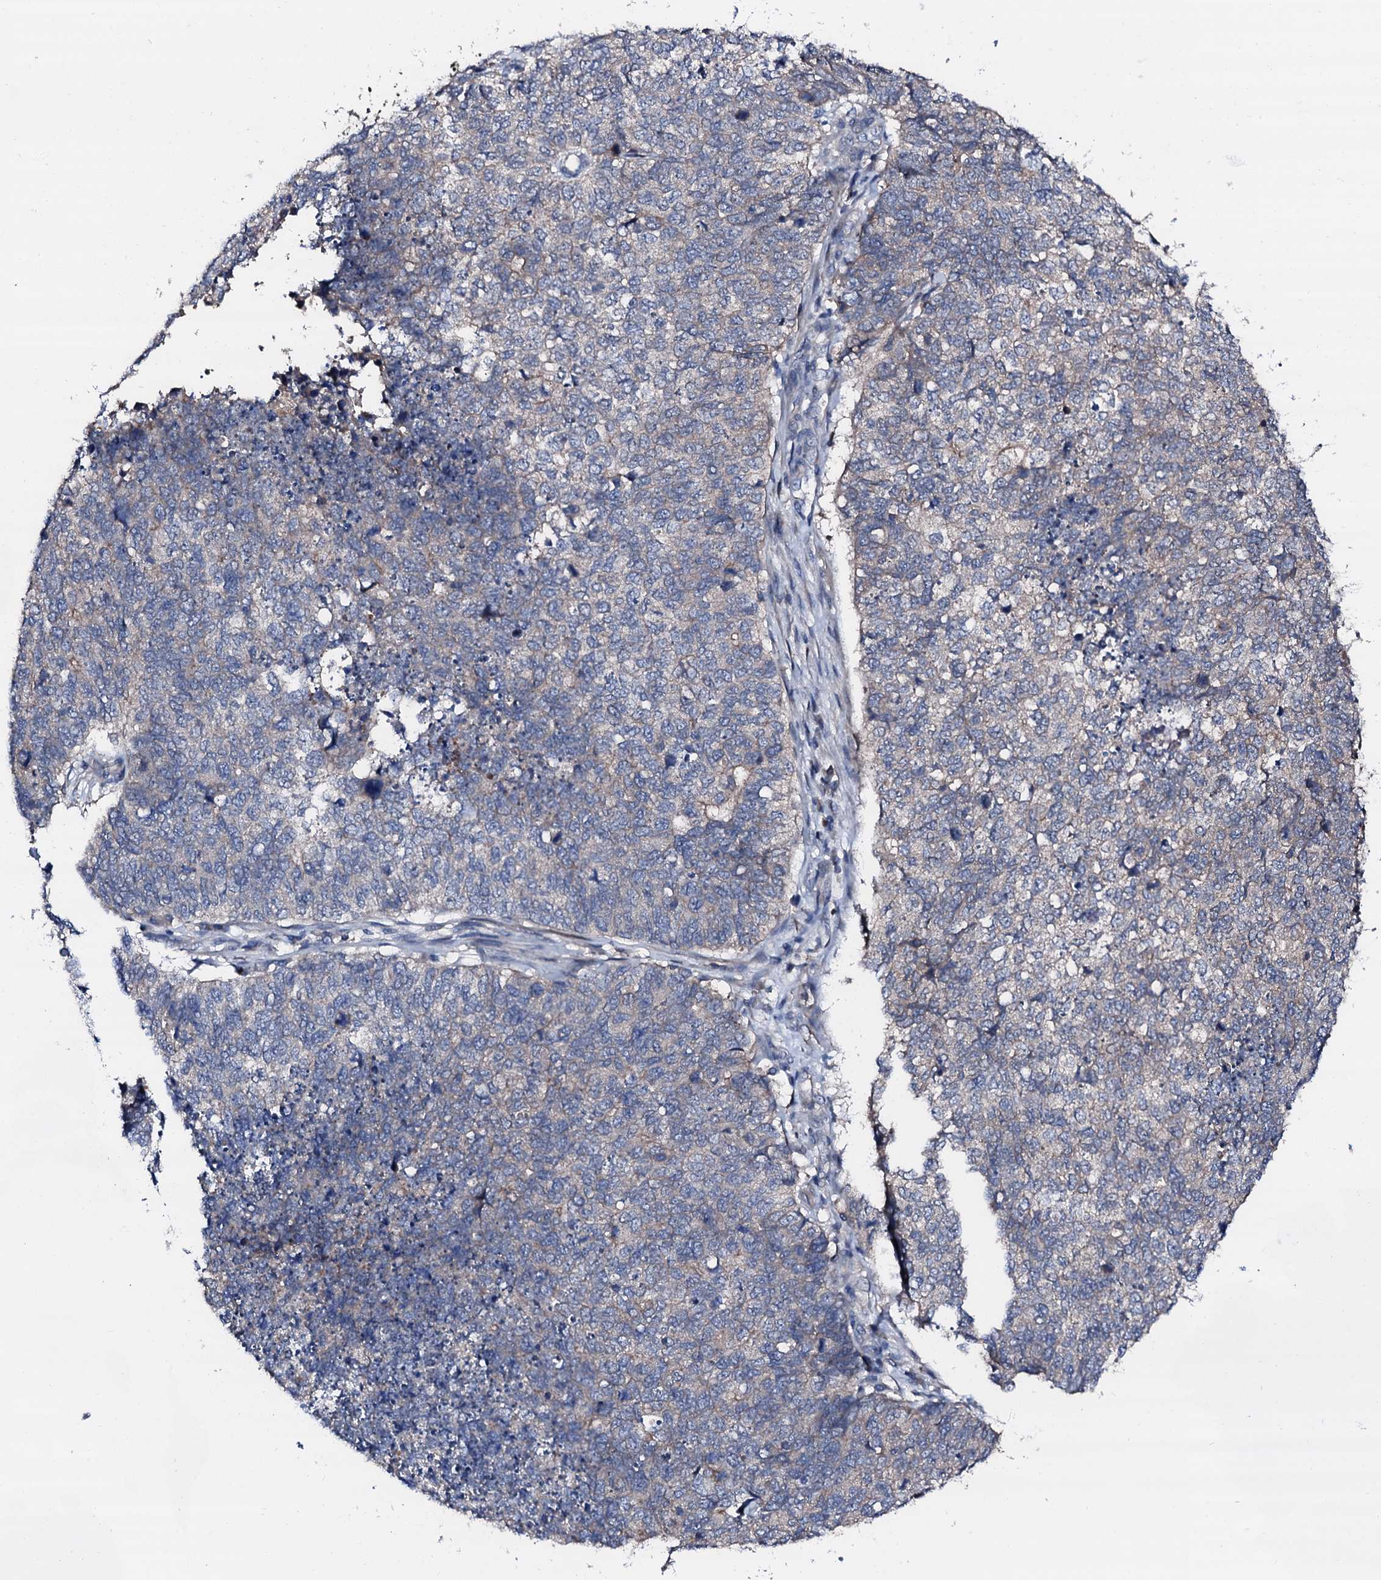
{"staining": {"intensity": "weak", "quantity": "<25%", "location": "cytoplasmic/membranous"}, "tissue": "cervical cancer", "cell_type": "Tumor cells", "image_type": "cancer", "snomed": [{"axis": "morphology", "description": "Squamous cell carcinoma, NOS"}, {"axis": "topography", "description": "Cervix"}], "caption": "Cervical squamous cell carcinoma stained for a protein using IHC demonstrates no expression tumor cells.", "gene": "TRAFD1", "patient": {"sex": "female", "age": 63}}